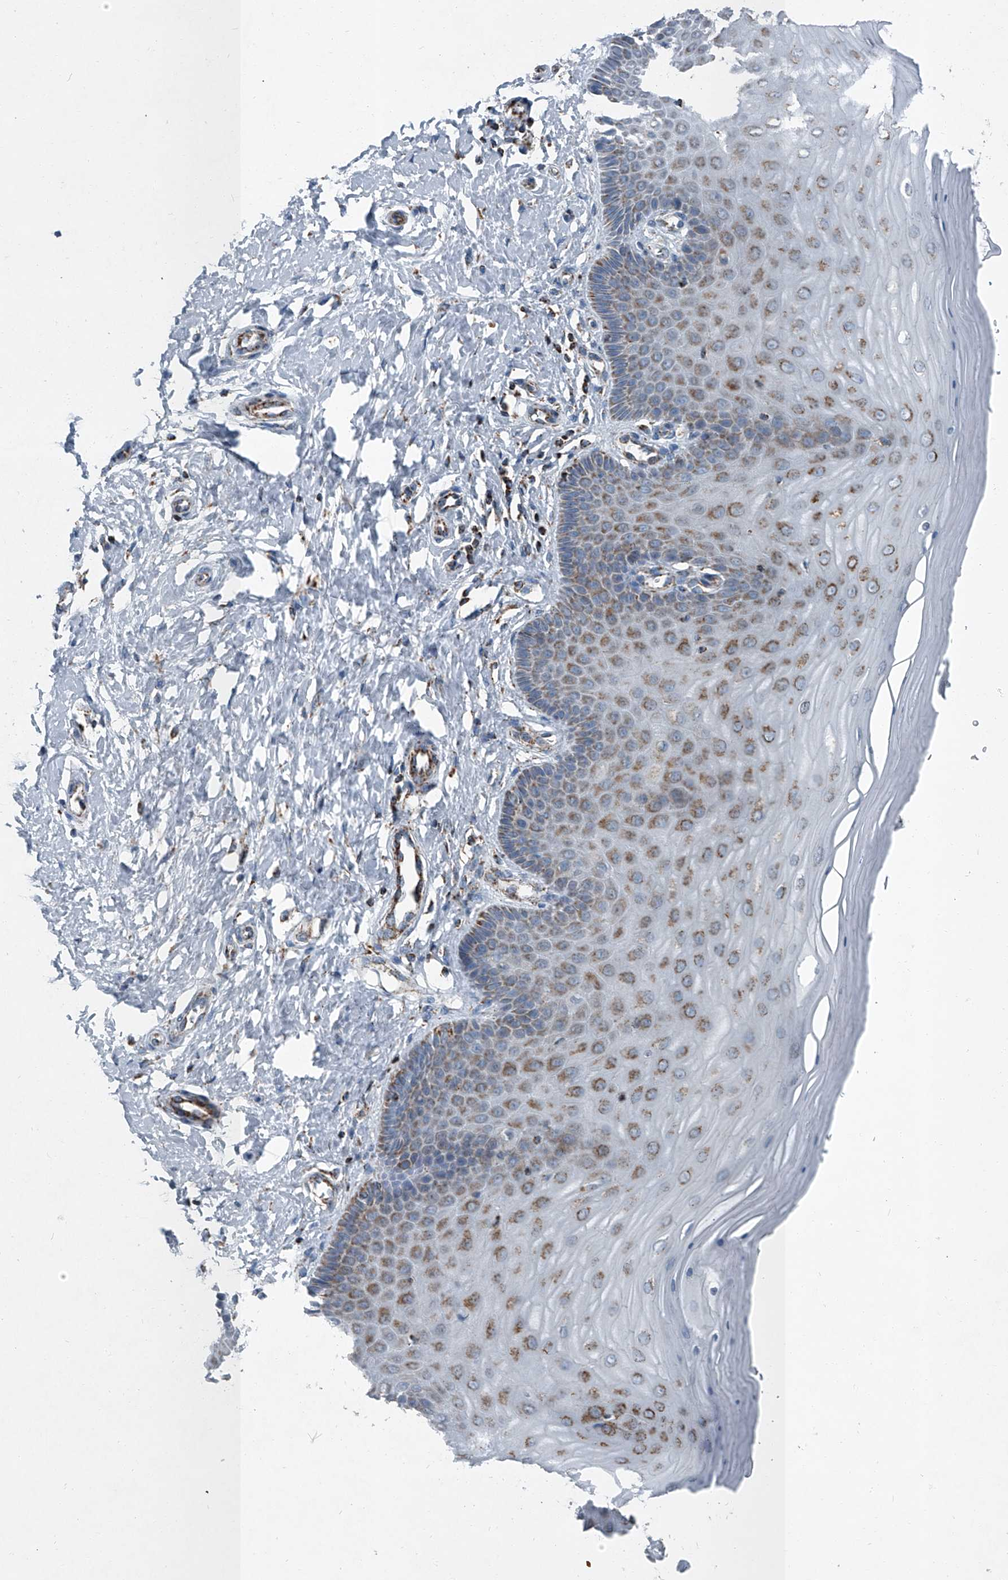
{"staining": {"intensity": "moderate", "quantity": "25%-75%", "location": "cytoplasmic/membranous"}, "tissue": "cervix", "cell_type": "Glandular cells", "image_type": "normal", "snomed": [{"axis": "morphology", "description": "Normal tissue, NOS"}, {"axis": "topography", "description": "Cervix"}], "caption": "Glandular cells reveal medium levels of moderate cytoplasmic/membranous expression in approximately 25%-75% of cells in benign cervix.", "gene": "CHRNA7", "patient": {"sex": "female", "age": 55}}